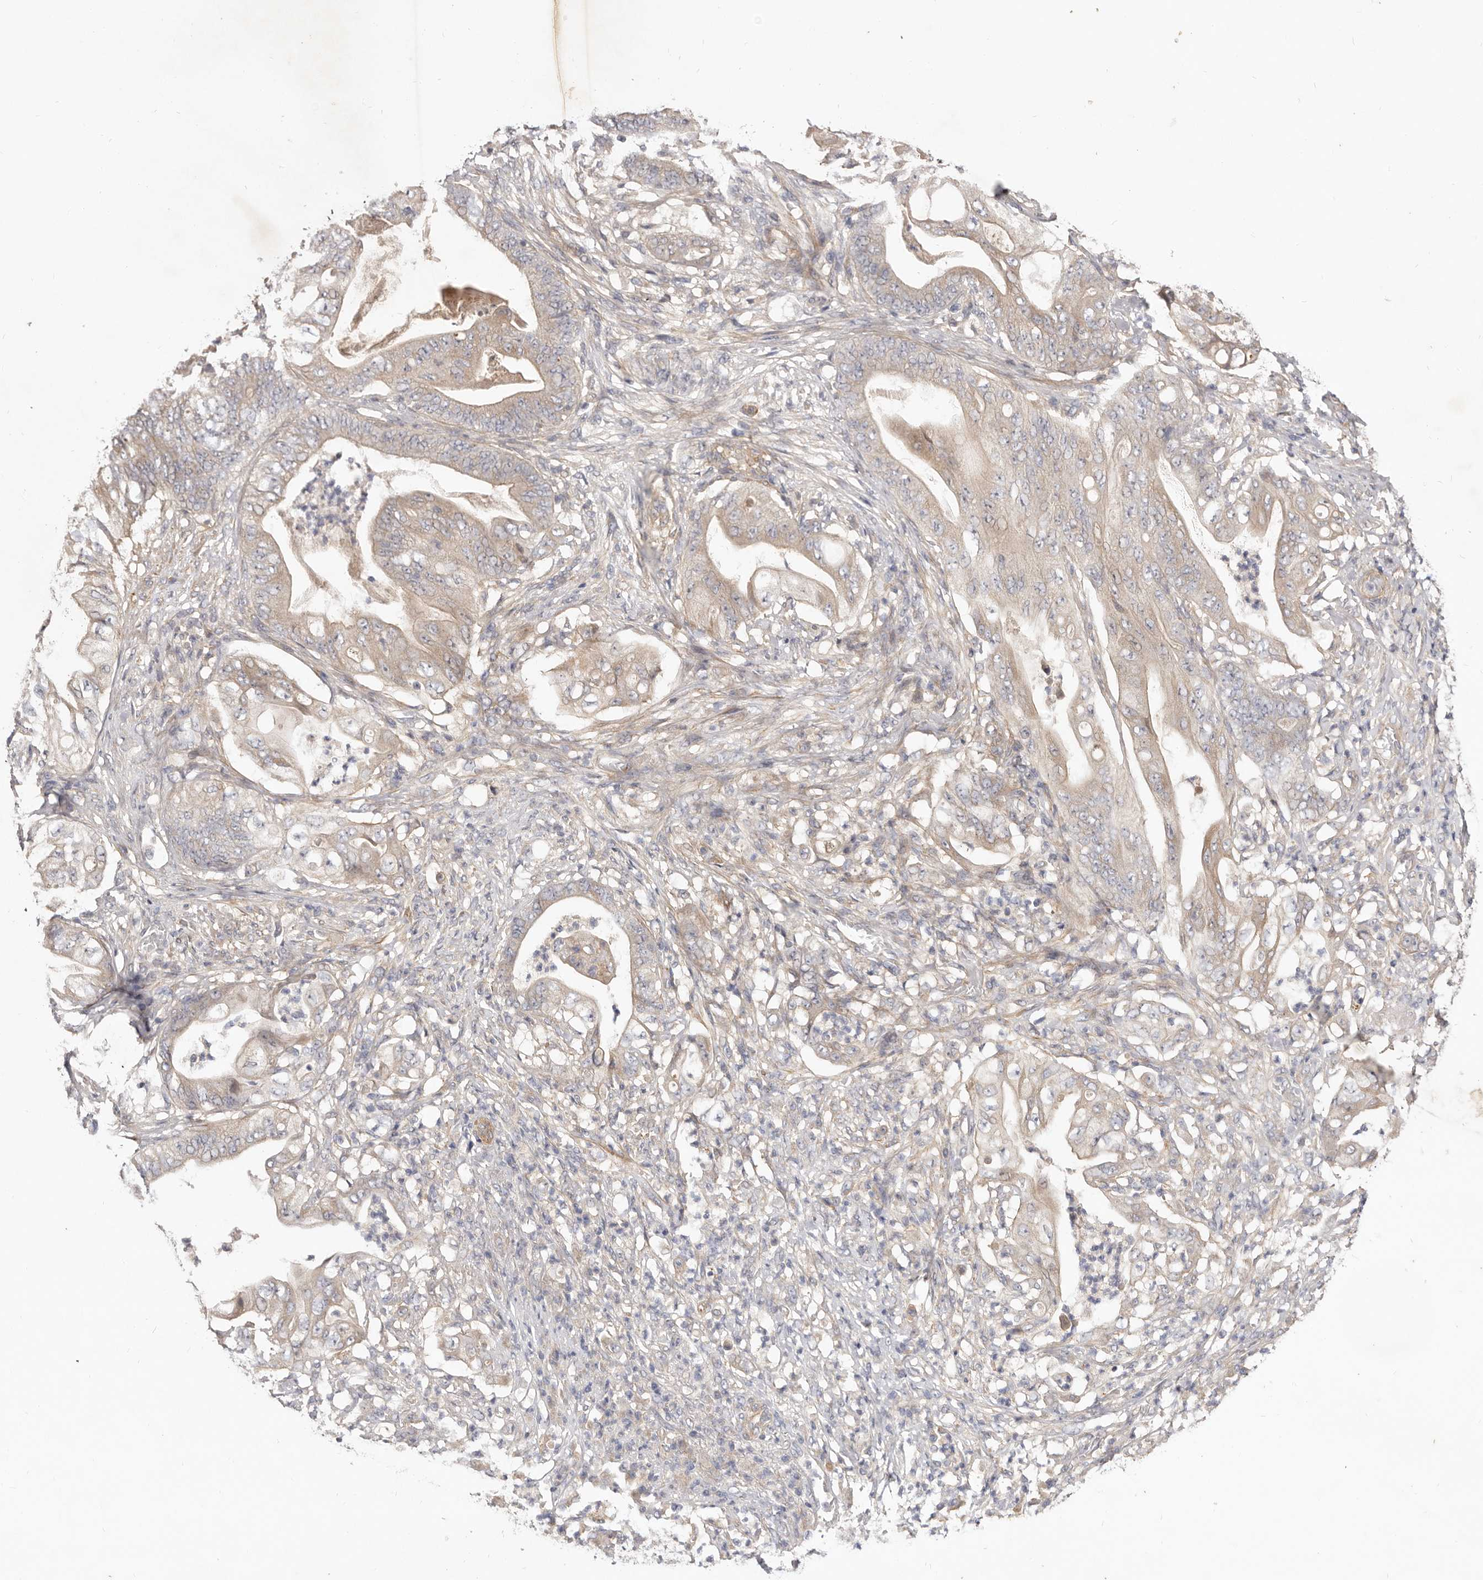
{"staining": {"intensity": "weak", "quantity": "<25%", "location": "cytoplasmic/membranous"}, "tissue": "stomach cancer", "cell_type": "Tumor cells", "image_type": "cancer", "snomed": [{"axis": "morphology", "description": "Adenocarcinoma, NOS"}, {"axis": "topography", "description": "Stomach"}], "caption": "A high-resolution histopathology image shows IHC staining of adenocarcinoma (stomach), which displays no significant positivity in tumor cells.", "gene": "ADAMTS9", "patient": {"sex": "female", "age": 73}}